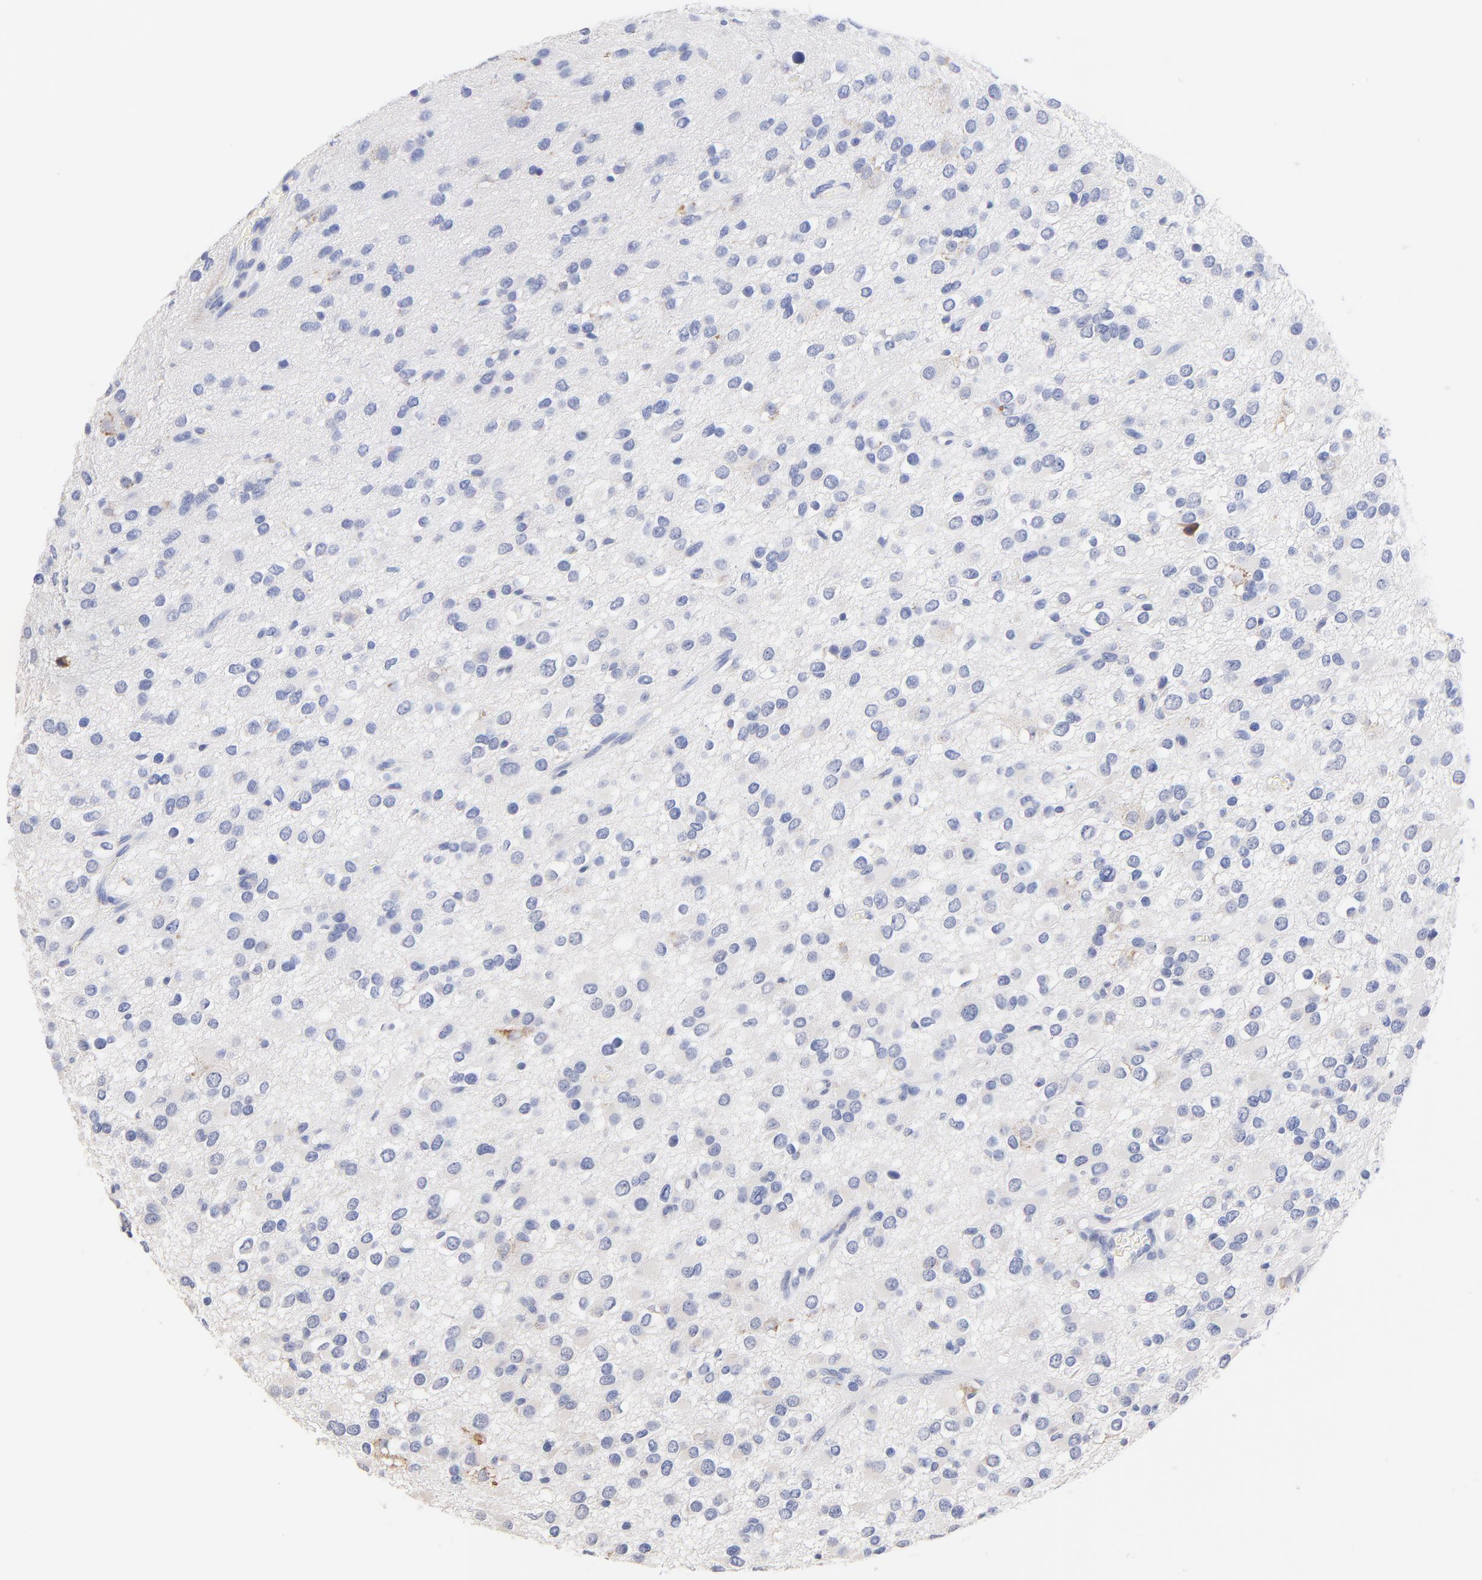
{"staining": {"intensity": "weak", "quantity": "<25%", "location": "cytoplasmic/membranous"}, "tissue": "glioma", "cell_type": "Tumor cells", "image_type": "cancer", "snomed": [{"axis": "morphology", "description": "Glioma, malignant, Low grade"}, {"axis": "topography", "description": "Brain"}], "caption": "IHC image of glioma stained for a protein (brown), which demonstrates no expression in tumor cells. (Stains: DAB immunohistochemistry (IHC) with hematoxylin counter stain, Microscopy: brightfield microscopy at high magnification).", "gene": "LAX1", "patient": {"sex": "male", "age": 42}}